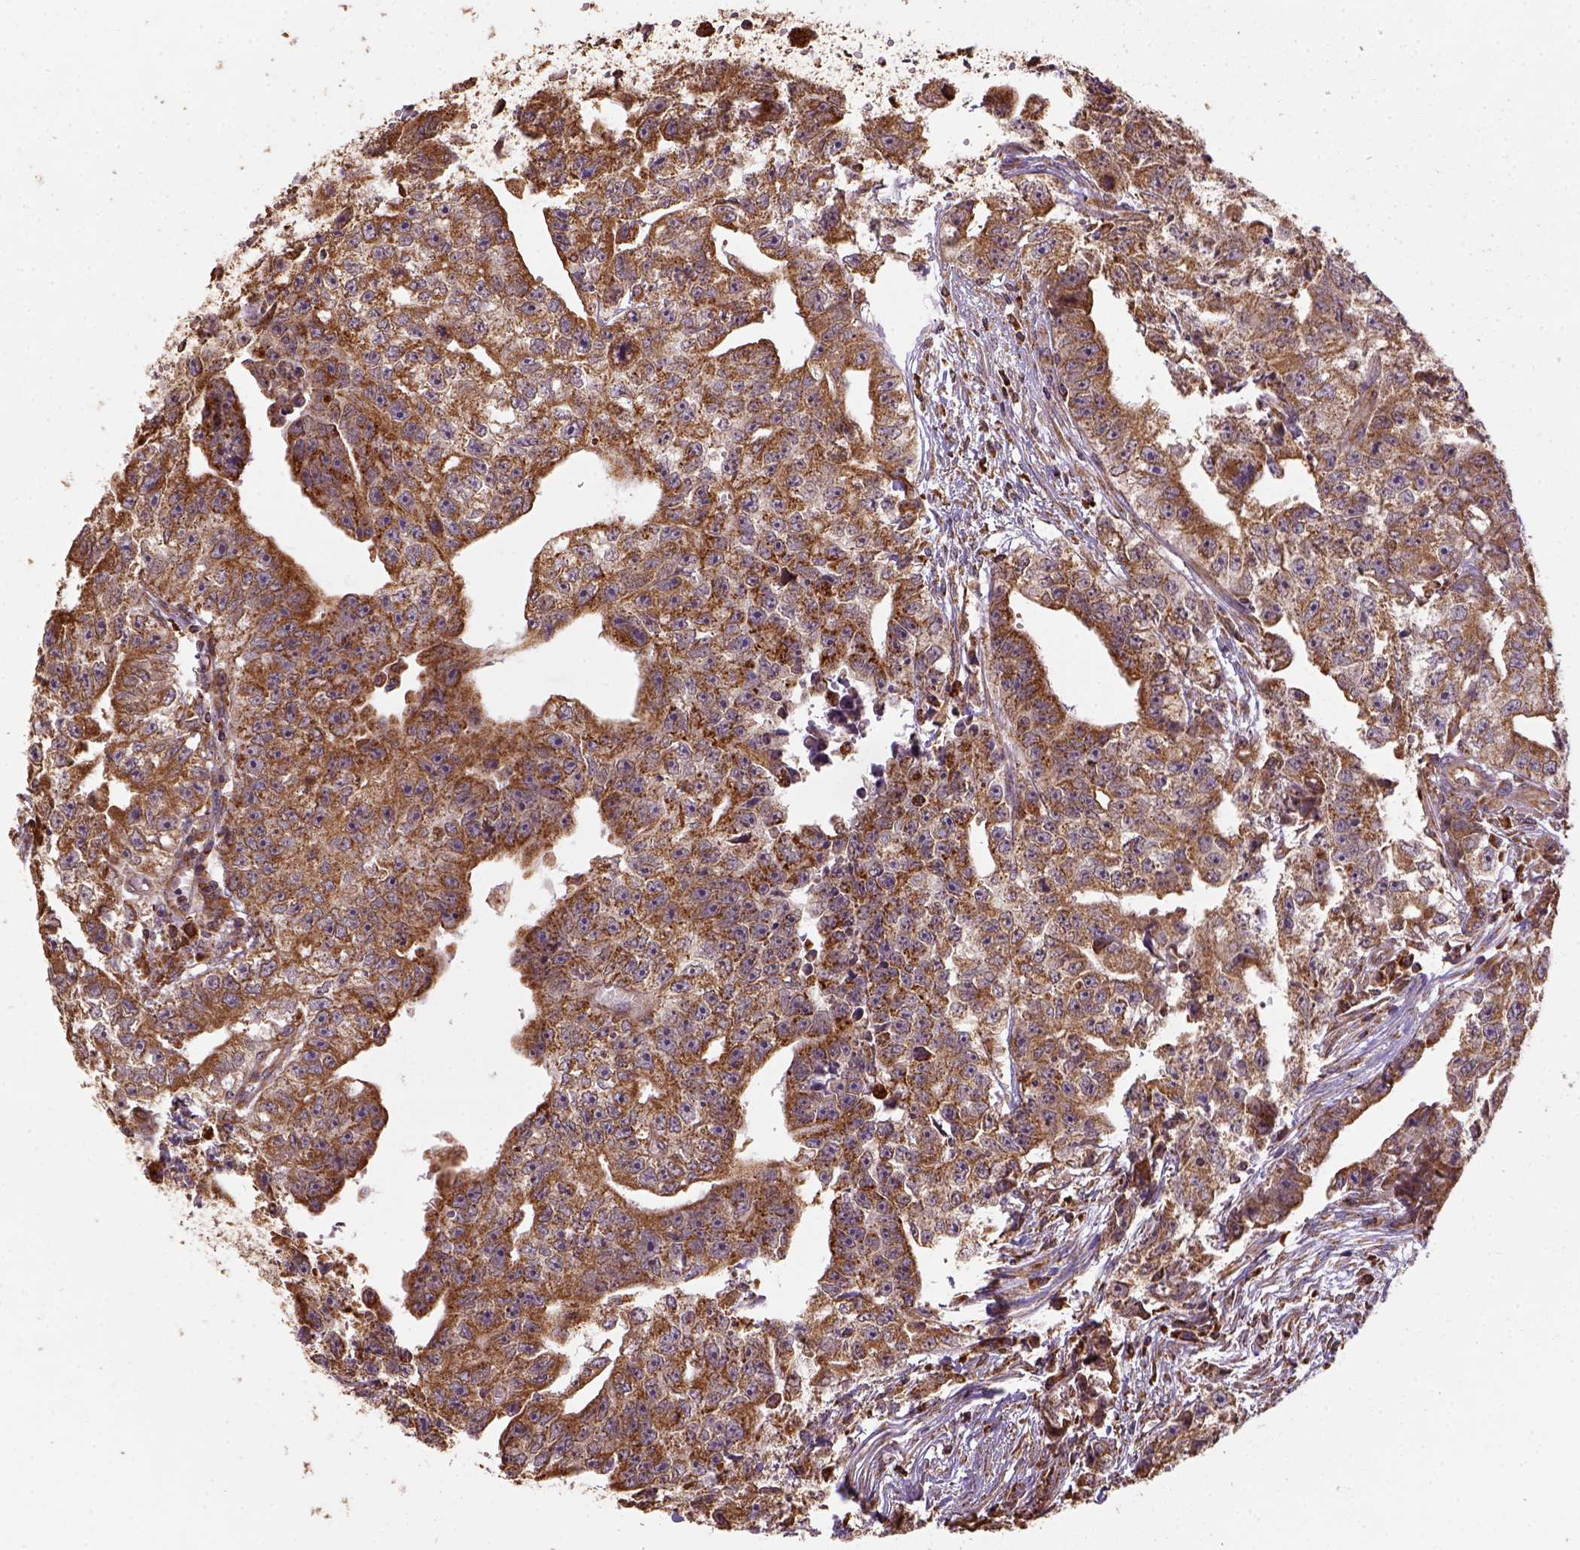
{"staining": {"intensity": "strong", "quantity": ">75%", "location": "cytoplasmic/membranous"}, "tissue": "testis cancer", "cell_type": "Tumor cells", "image_type": "cancer", "snomed": [{"axis": "morphology", "description": "Carcinoma, Embryonal, NOS"}, {"axis": "morphology", "description": "Teratoma, malignant, NOS"}, {"axis": "topography", "description": "Testis"}], "caption": "There is high levels of strong cytoplasmic/membranous expression in tumor cells of teratoma (malignant) (testis), as demonstrated by immunohistochemical staining (brown color).", "gene": "MAPK8IP3", "patient": {"sex": "male", "age": 24}}